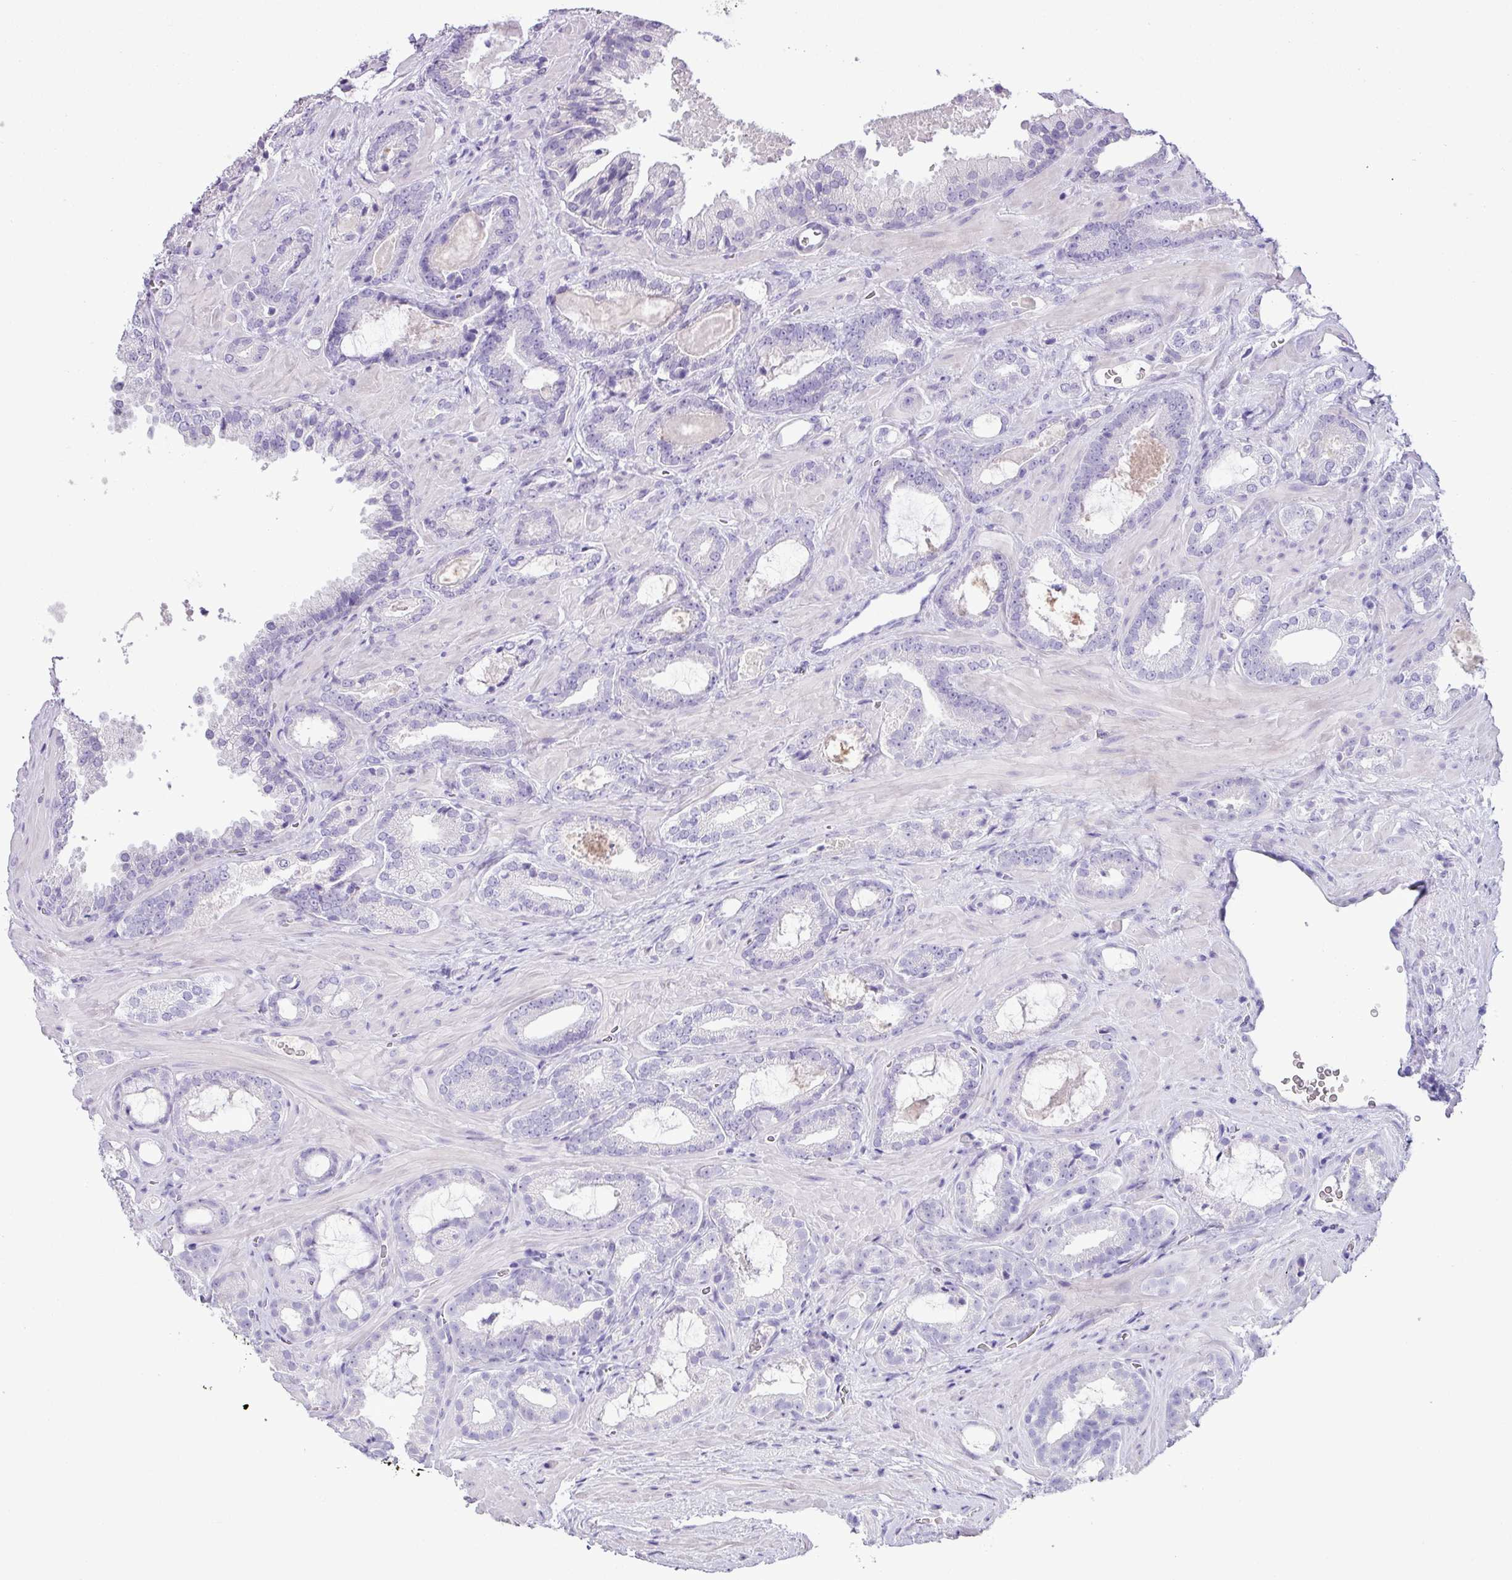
{"staining": {"intensity": "negative", "quantity": "none", "location": "none"}, "tissue": "prostate cancer", "cell_type": "Tumor cells", "image_type": "cancer", "snomed": [{"axis": "morphology", "description": "Adenocarcinoma, Low grade"}, {"axis": "topography", "description": "Prostate"}], "caption": "Image shows no significant protein staining in tumor cells of prostate adenocarcinoma (low-grade). Brightfield microscopy of IHC stained with DAB (3,3'-diaminobenzidine) (brown) and hematoxylin (blue), captured at high magnification.", "gene": "CYSTM1", "patient": {"sex": "male", "age": 62}}